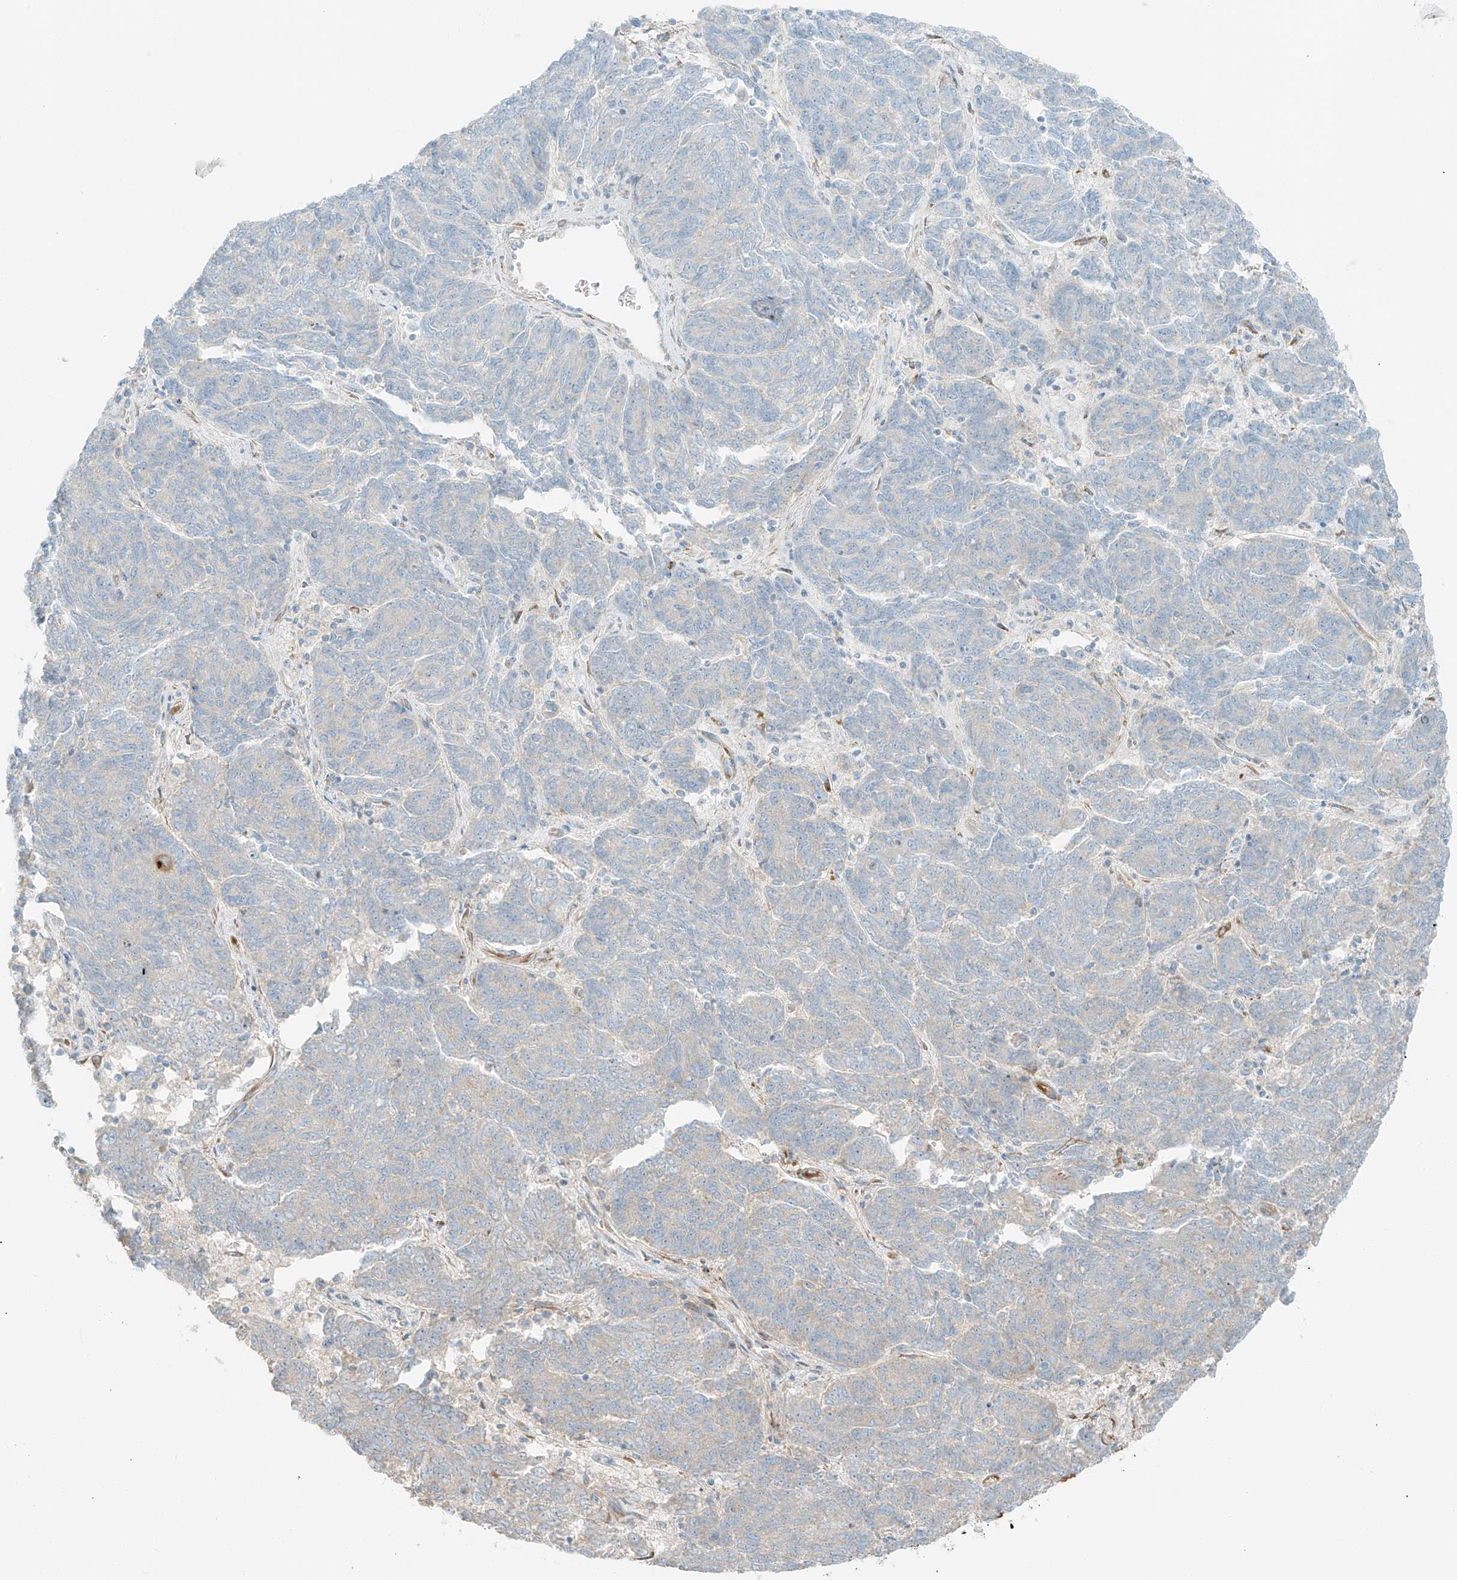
{"staining": {"intensity": "negative", "quantity": "none", "location": "none"}, "tissue": "endometrial cancer", "cell_type": "Tumor cells", "image_type": "cancer", "snomed": [{"axis": "morphology", "description": "Adenocarcinoma, NOS"}, {"axis": "topography", "description": "Endometrium"}], "caption": "Endometrial cancer was stained to show a protein in brown. There is no significant expression in tumor cells. (DAB immunohistochemistry (IHC) with hematoxylin counter stain).", "gene": "FSTL1", "patient": {"sex": "female", "age": 80}}